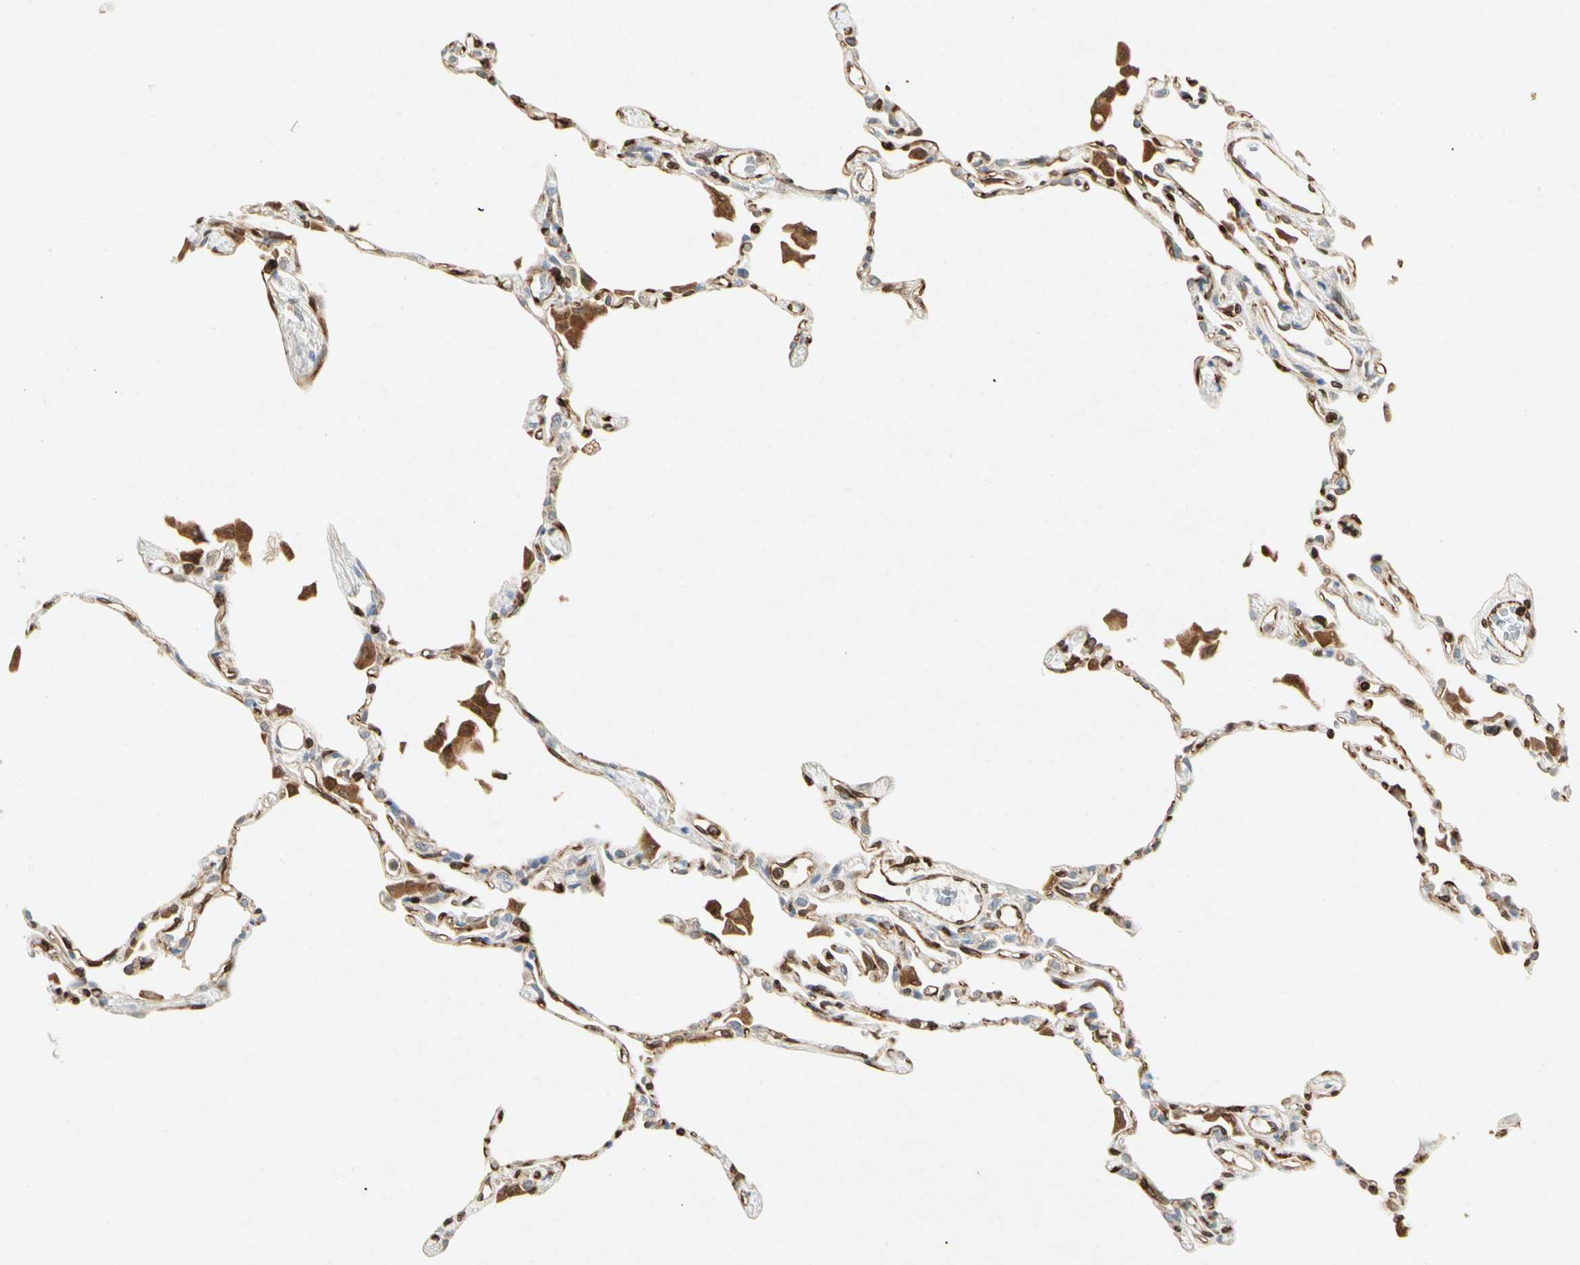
{"staining": {"intensity": "strong", "quantity": ">75%", "location": "cytoplasmic/membranous"}, "tissue": "lung", "cell_type": "Alveolar cells", "image_type": "normal", "snomed": [{"axis": "morphology", "description": "Normal tissue, NOS"}, {"axis": "topography", "description": "Lung"}], "caption": "This is an image of immunohistochemistry (IHC) staining of normal lung, which shows strong staining in the cytoplasmic/membranous of alveolar cells.", "gene": "TAPBP", "patient": {"sex": "female", "age": 49}}